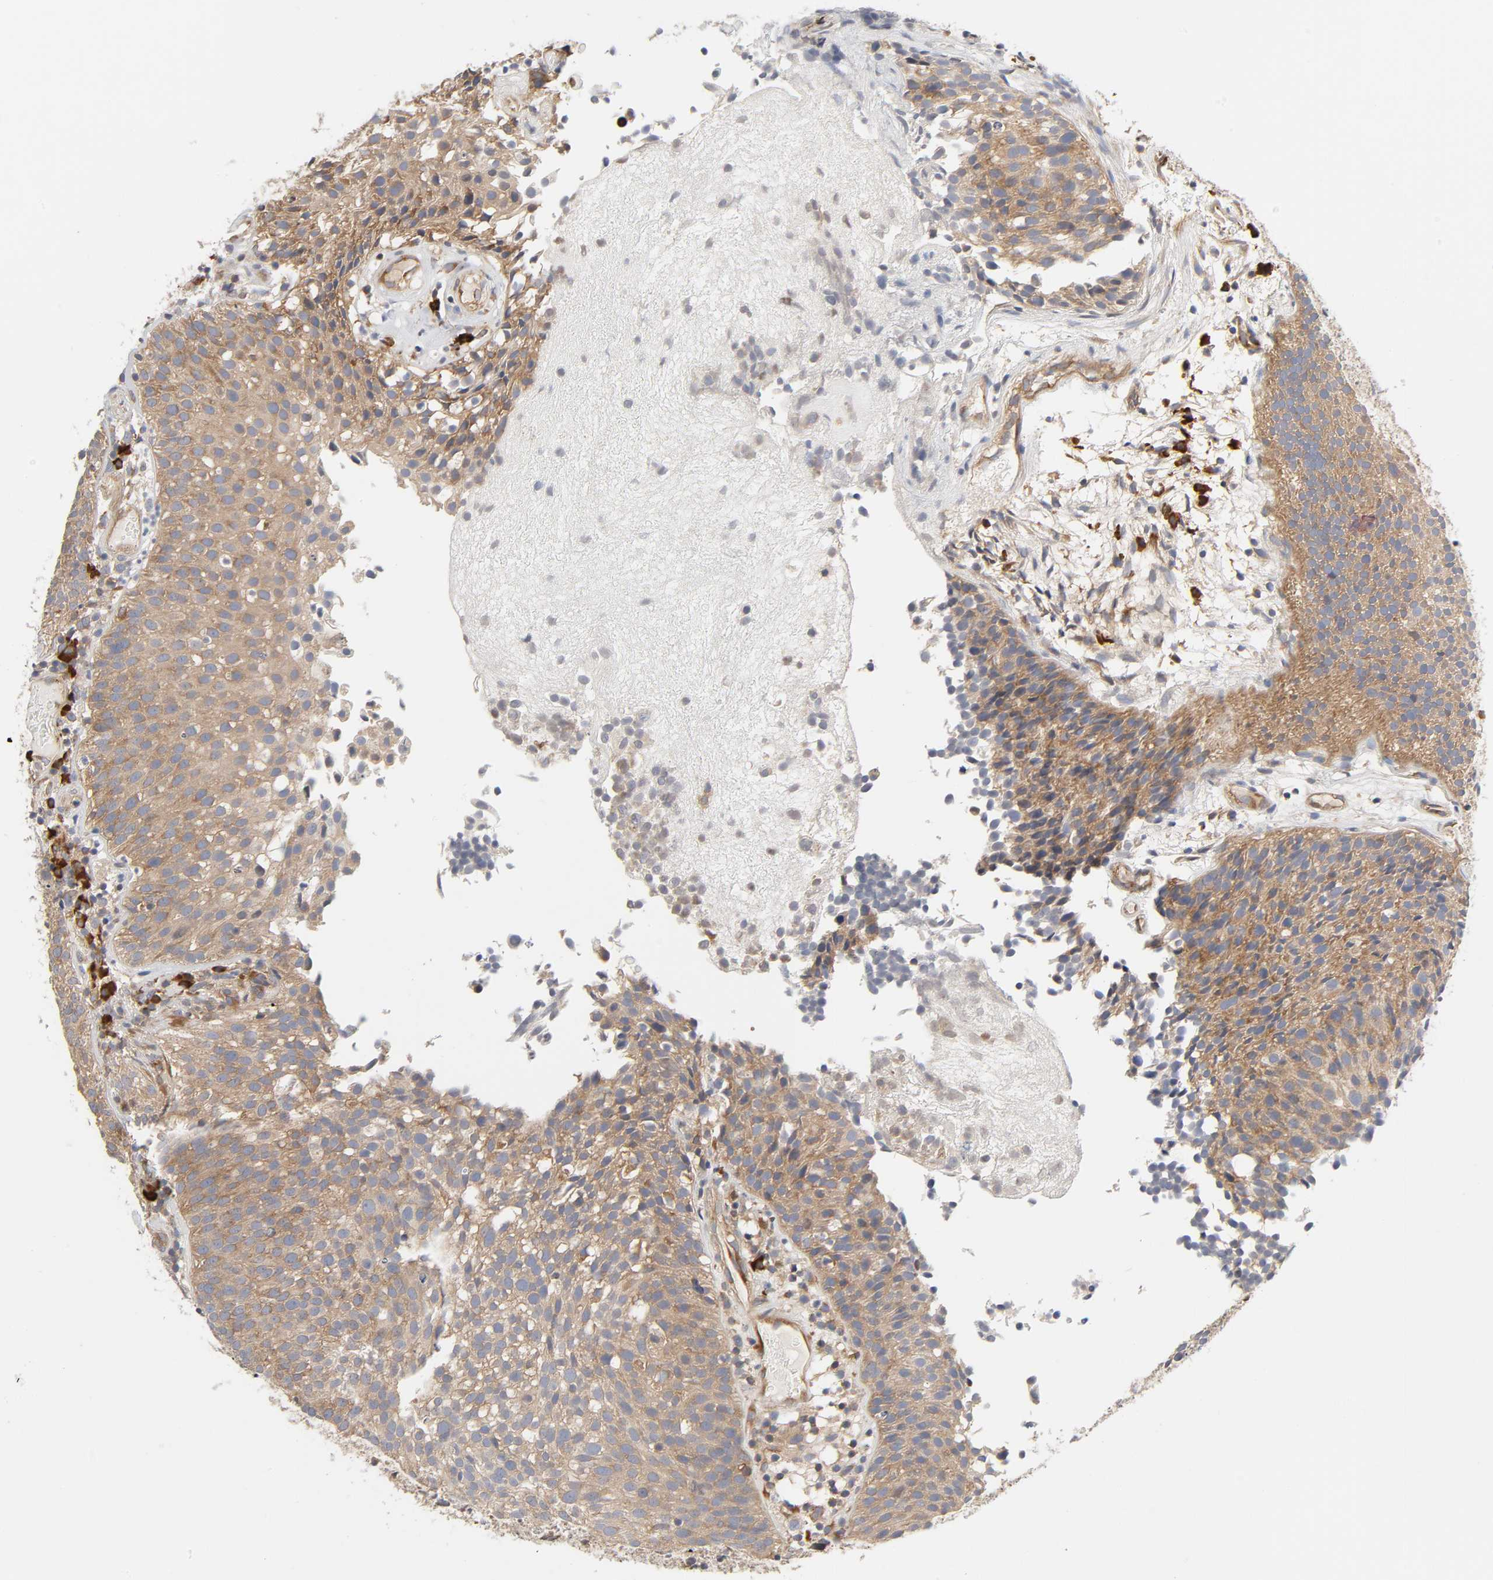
{"staining": {"intensity": "weak", "quantity": ">75%", "location": "cytoplasmic/membranous"}, "tissue": "urothelial cancer", "cell_type": "Tumor cells", "image_type": "cancer", "snomed": [{"axis": "morphology", "description": "Urothelial carcinoma, Low grade"}, {"axis": "topography", "description": "Urinary bladder"}], "caption": "Protein staining of urothelial cancer tissue shows weak cytoplasmic/membranous expression in about >75% of tumor cells.", "gene": "SCHIP1", "patient": {"sex": "male", "age": 85}}